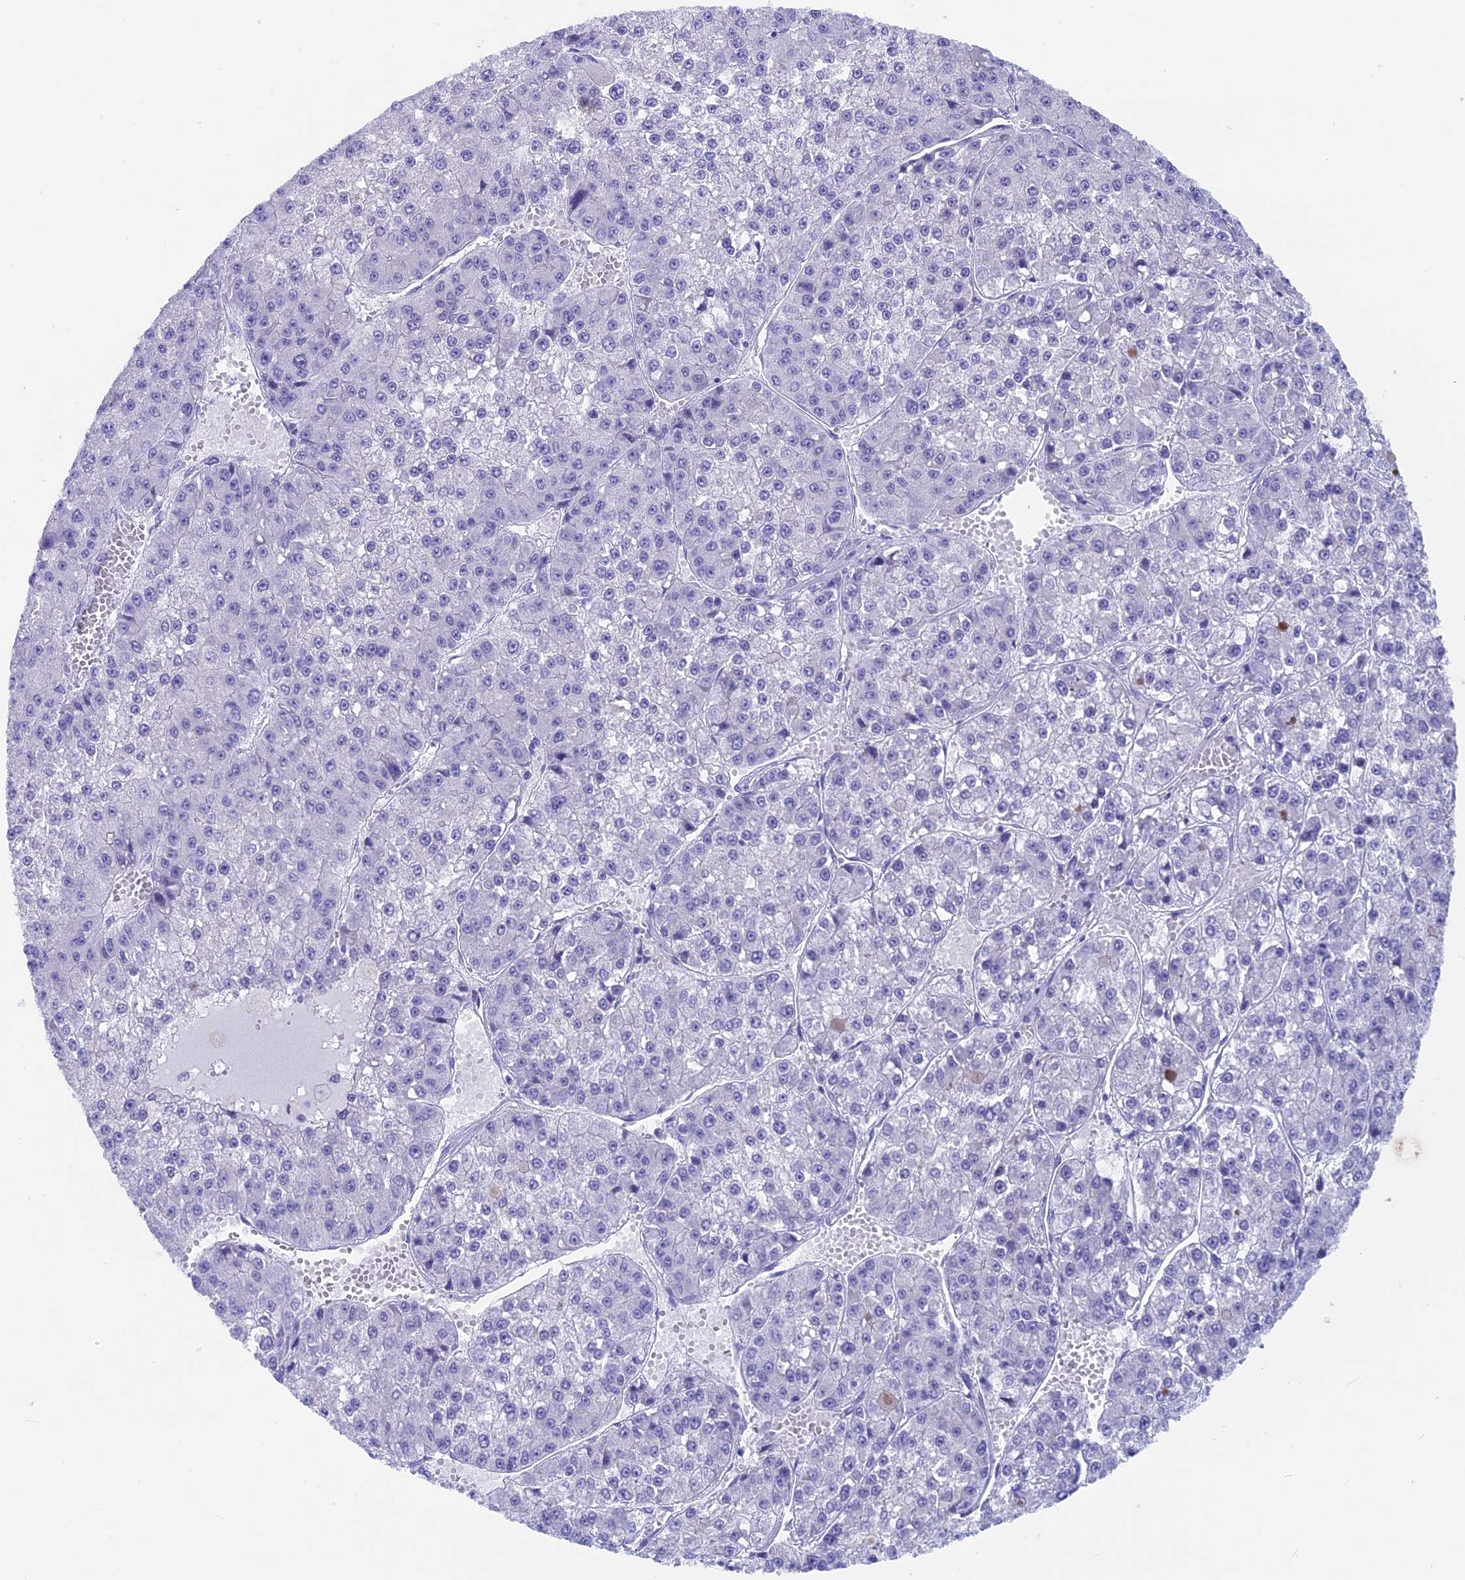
{"staining": {"intensity": "negative", "quantity": "none", "location": "none"}, "tissue": "liver cancer", "cell_type": "Tumor cells", "image_type": "cancer", "snomed": [{"axis": "morphology", "description": "Carcinoma, Hepatocellular, NOS"}, {"axis": "topography", "description": "Liver"}], "caption": "DAB immunohistochemical staining of hepatocellular carcinoma (liver) exhibits no significant positivity in tumor cells.", "gene": "SNTN", "patient": {"sex": "female", "age": 73}}